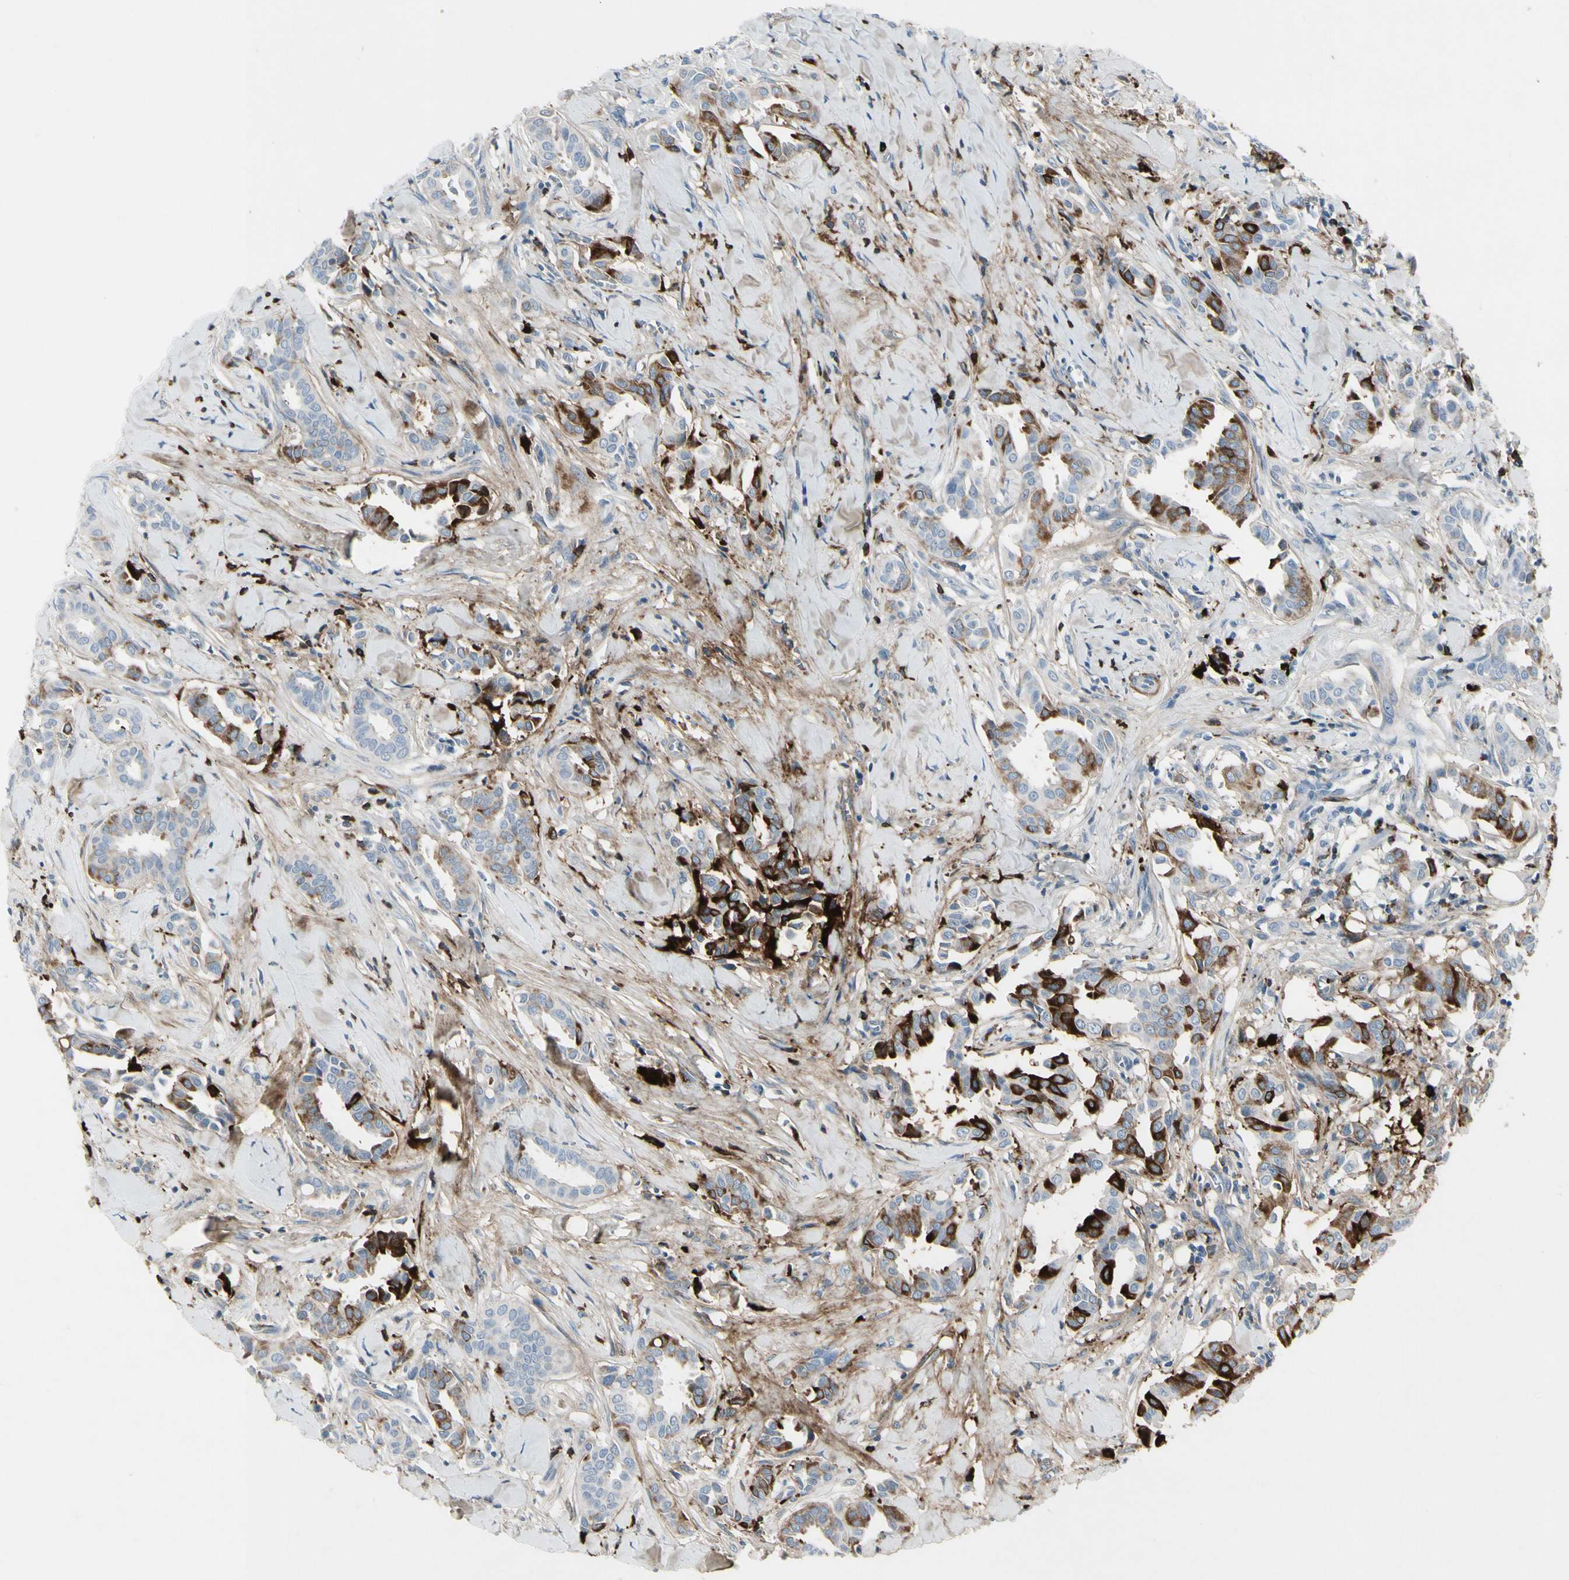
{"staining": {"intensity": "strong", "quantity": "25%-75%", "location": "cytoplasmic/membranous"}, "tissue": "head and neck cancer", "cell_type": "Tumor cells", "image_type": "cancer", "snomed": [{"axis": "morphology", "description": "Adenocarcinoma, NOS"}, {"axis": "topography", "description": "Salivary gland"}, {"axis": "topography", "description": "Head-Neck"}], "caption": "About 25%-75% of tumor cells in human adenocarcinoma (head and neck) display strong cytoplasmic/membranous protein staining as visualized by brown immunohistochemical staining.", "gene": "IGHG1", "patient": {"sex": "female", "age": 59}}